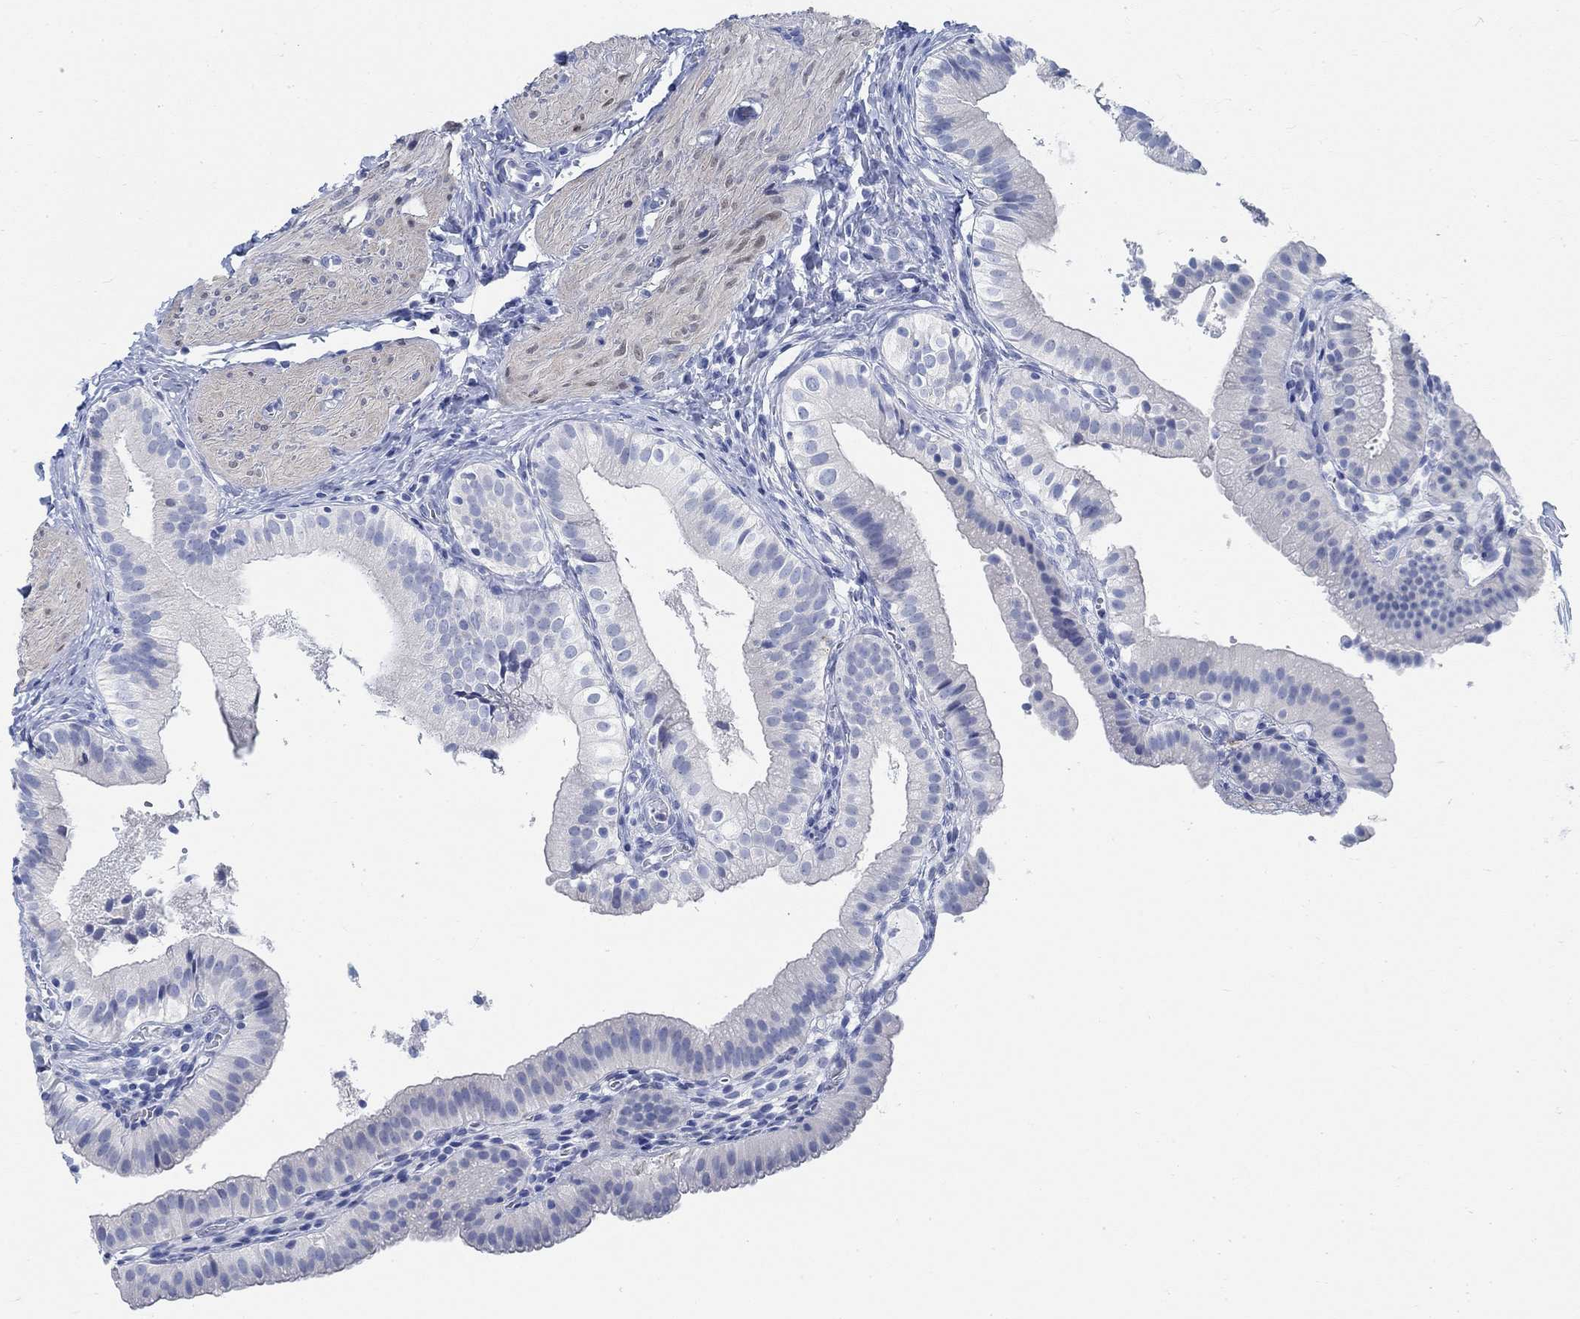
{"staining": {"intensity": "negative", "quantity": "none", "location": "none"}, "tissue": "gallbladder", "cell_type": "Glandular cells", "image_type": "normal", "snomed": [{"axis": "morphology", "description": "Normal tissue, NOS"}, {"axis": "topography", "description": "Gallbladder"}], "caption": "This histopathology image is of normal gallbladder stained with immunohistochemistry to label a protein in brown with the nuclei are counter-stained blue. There is no positivity in glandular cells. (DAB IHC visualized using brightfield microscopy, high magnification).", "gene": "RBM20", "patient": {"sex": "female", "age": 47}}